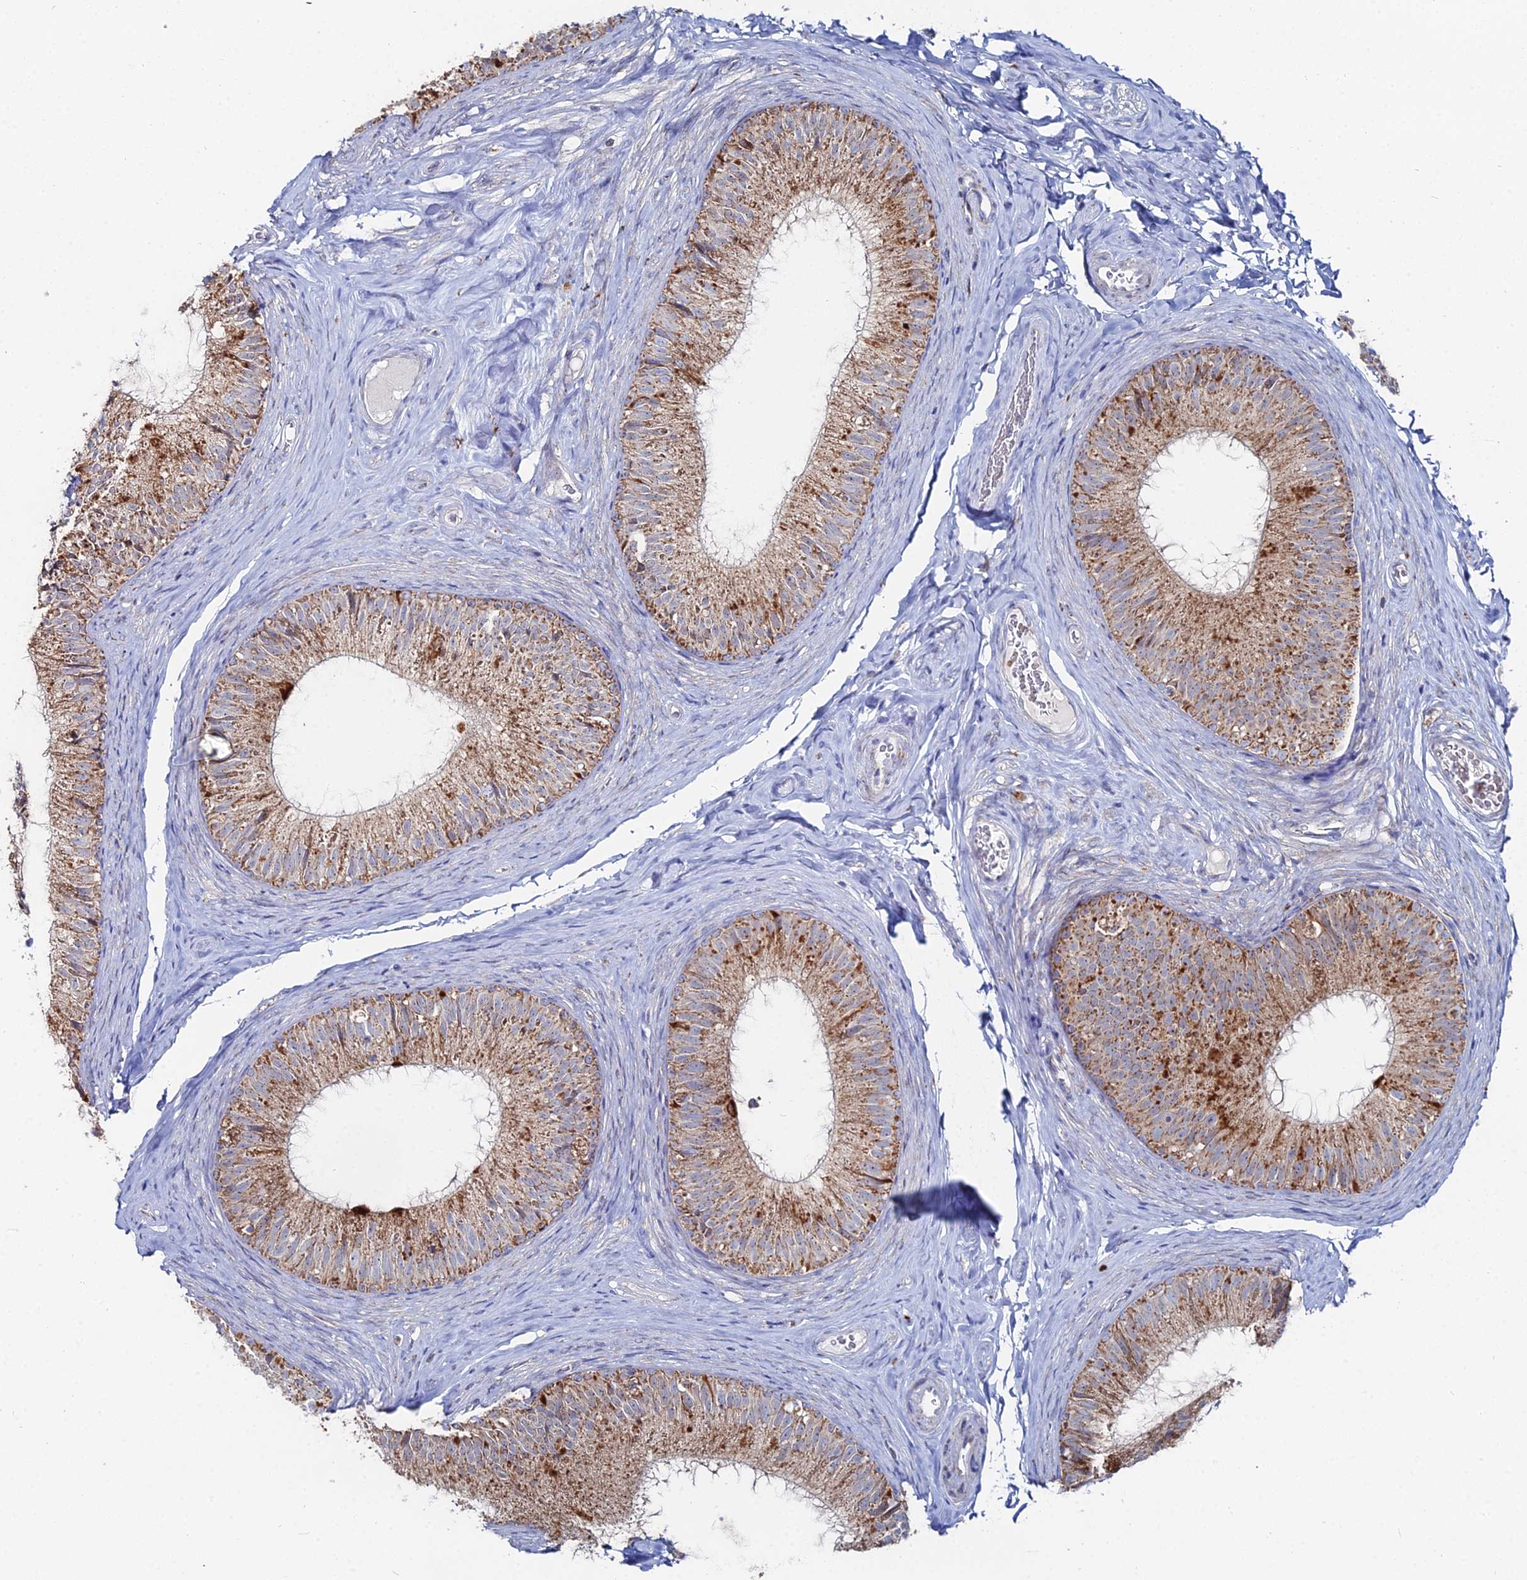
{"staining": {"intensity": "moderate", "quantity": ">75%", "location": "cytoplasmic/membranous"}, "tissue": "epididymis", "cell_type": "Glandular cells", "image_type": "normal", "snomed": [{"axis": "morphology", "description": "Normal tissue, NOS"}, {"axis": "topography", "description": "Epididymis"}], "caption": "An IHC micrograph of normal tissue is shown. Protein staining in brown shows moderate cytoplasmic/membranous positivity in epididymis within glandular cells. The protein is shown in brown color, while the nuclei are stained blue.", "gene": "MPC1", "patient": {"sex": "male", "age": 34}}